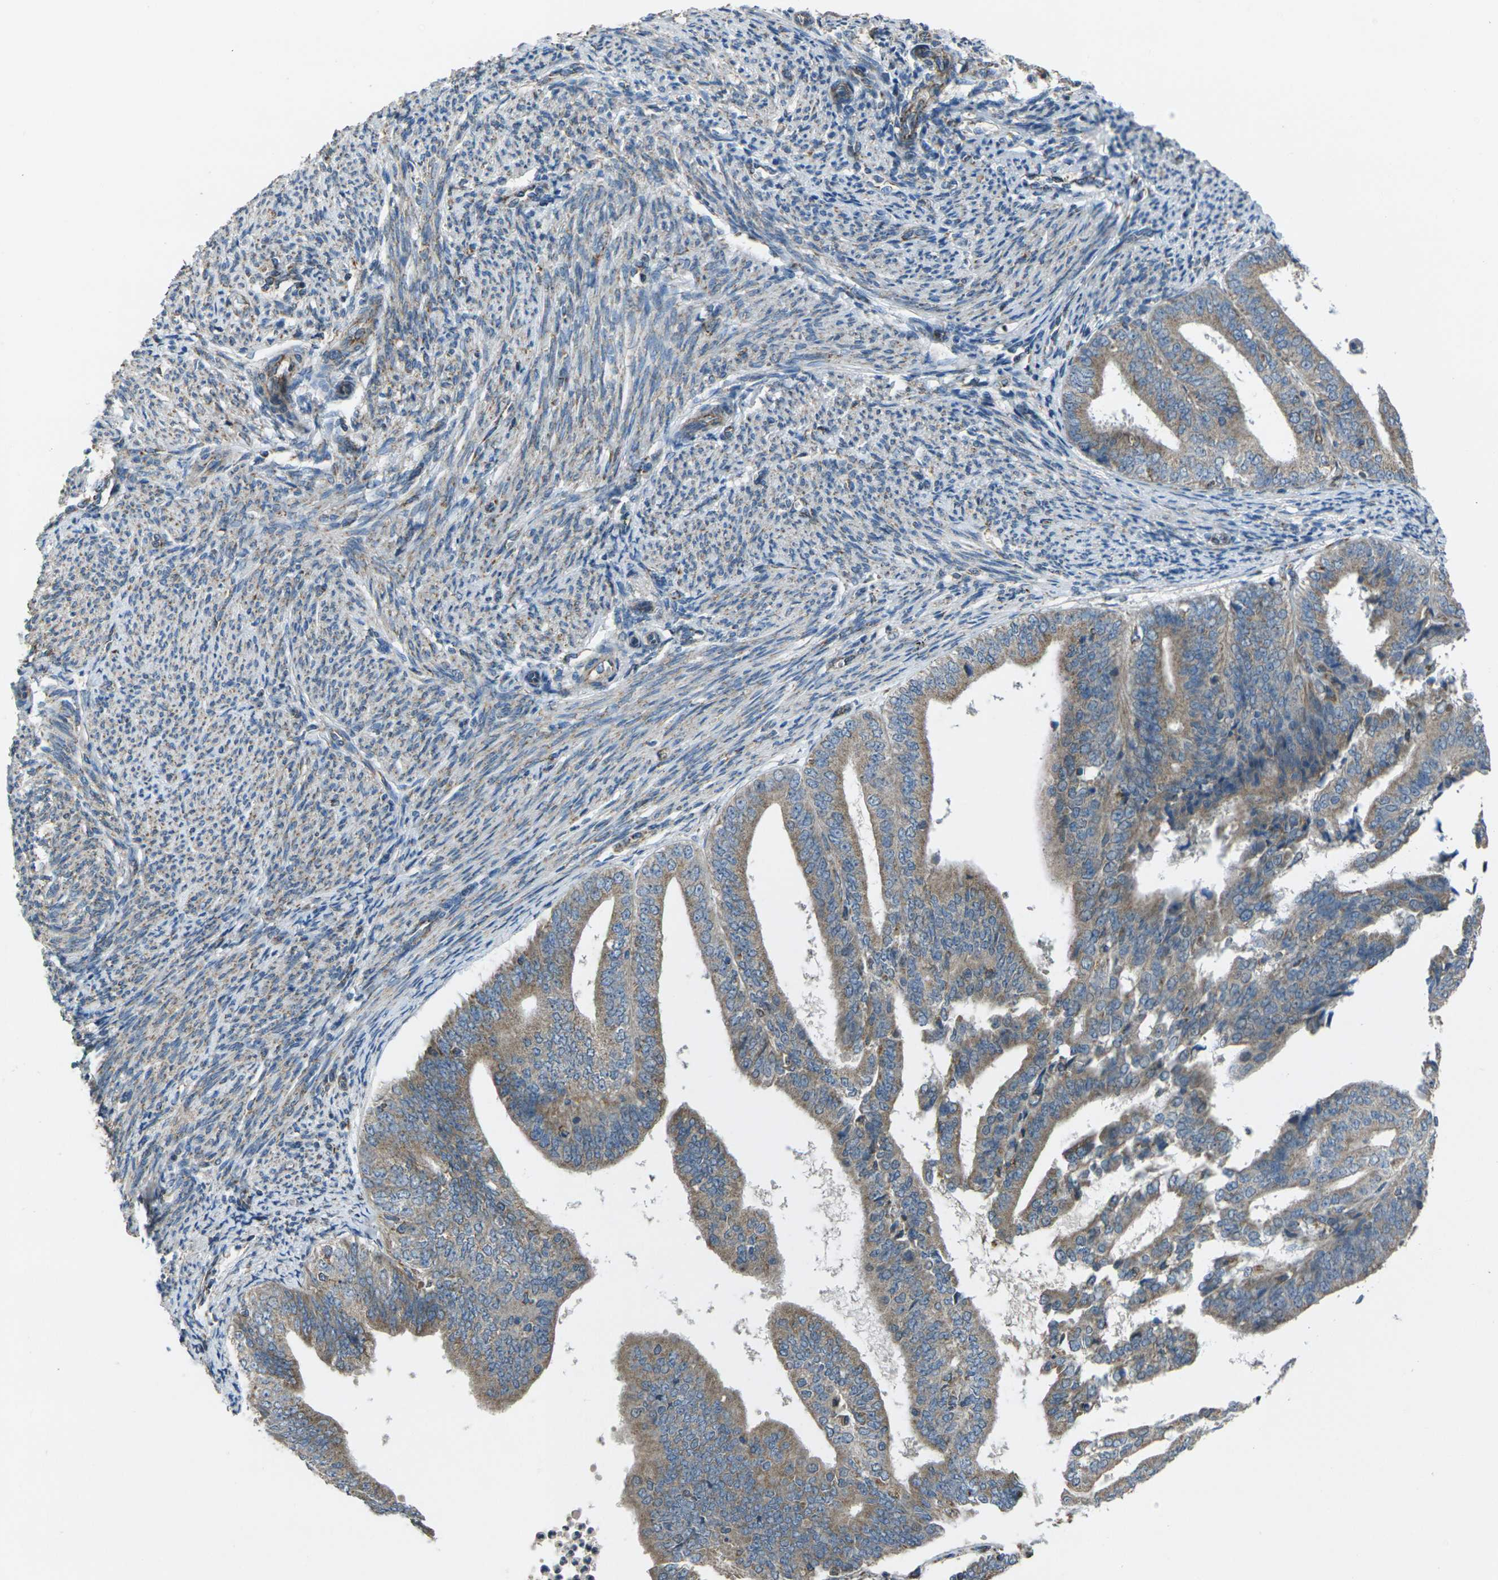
{"staining": {"intensity": "weak", "quantity": ">75%", "location": "cytoplasmic/membranous"}, "tissue": "endometrial cancer", "cell_type": "Tumor cells", "image_type": "cancer", "snomed": [{"axis": "morphology", "description": "Adenocarcinoma, NOS"}, {"axis": "topography", "description": "Endometrium"}], "caption": "The micrograph exhibits immunohistochemical staining of endometrial cancer. There is weak cytoplasmic/membranous positivity is identified in approximately >75% of tumor cells. (DAB IHC, brown staining for protein, blue staining for nuclei).", "gene": "TMEM120B", "patient": {"sex": "female", "age": 63}}